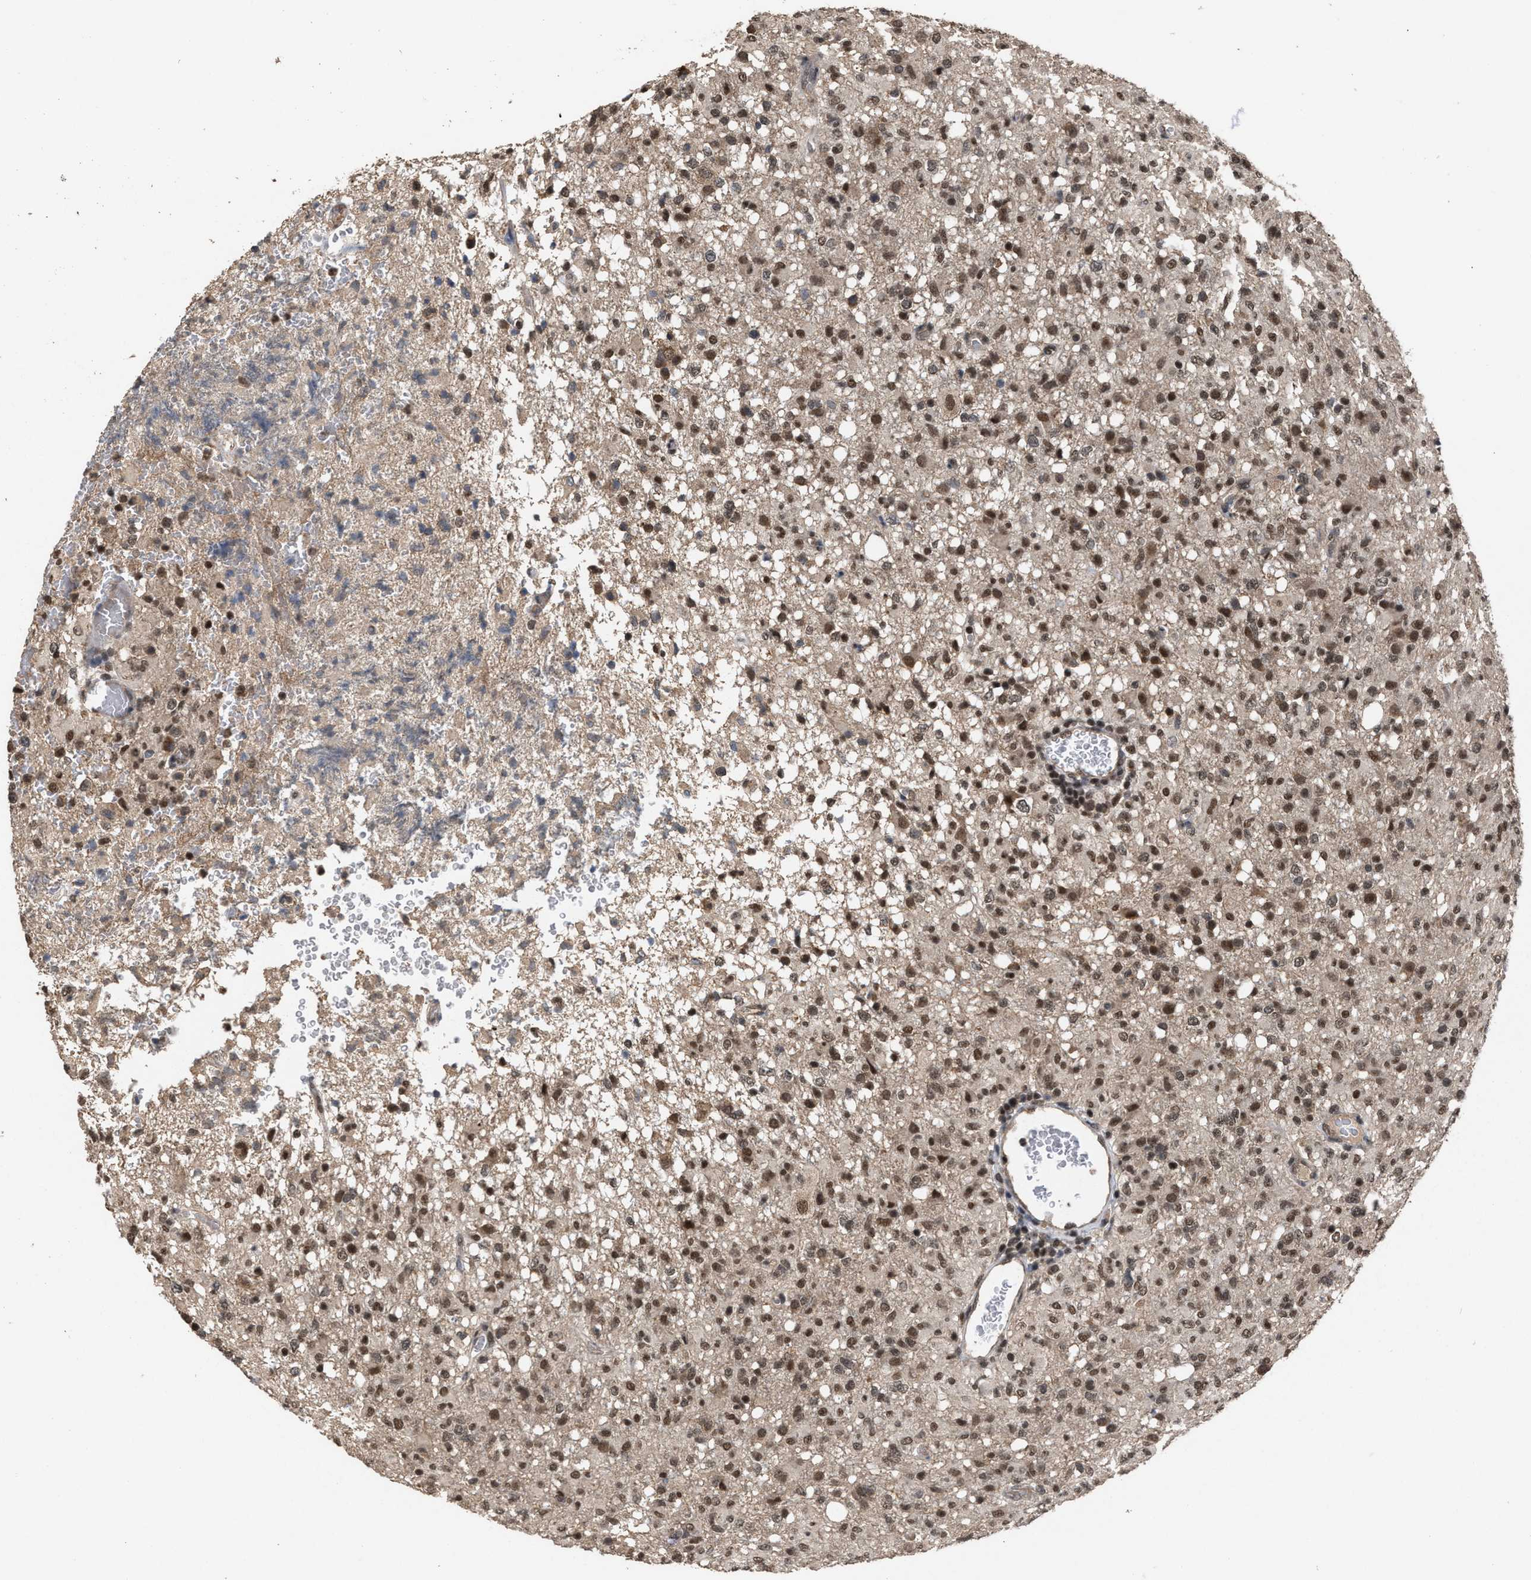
{"staining": {"intensity": "moderate", "quantity": ">75%", "location": "cytoplasmic/membranous,nuclear"}, "tissue": "glioma", "cell_type": "Tumor cells", "image_type": "cancer", "snomed": [{"axis": "morphology", "description": "Glioma, malignant, High grade"}, {"axis": "topography", "description": "Brain"}], "caption": "This is a histology image of immunohistochemistry (IHC) staining of malignant glioma (high-grade), which shows moderate positivity in the cytoplasmic/membranous and nuclear of tumor cells.", "gene": "C9orf78", "patient": {"sex": "female", "age": 57}}